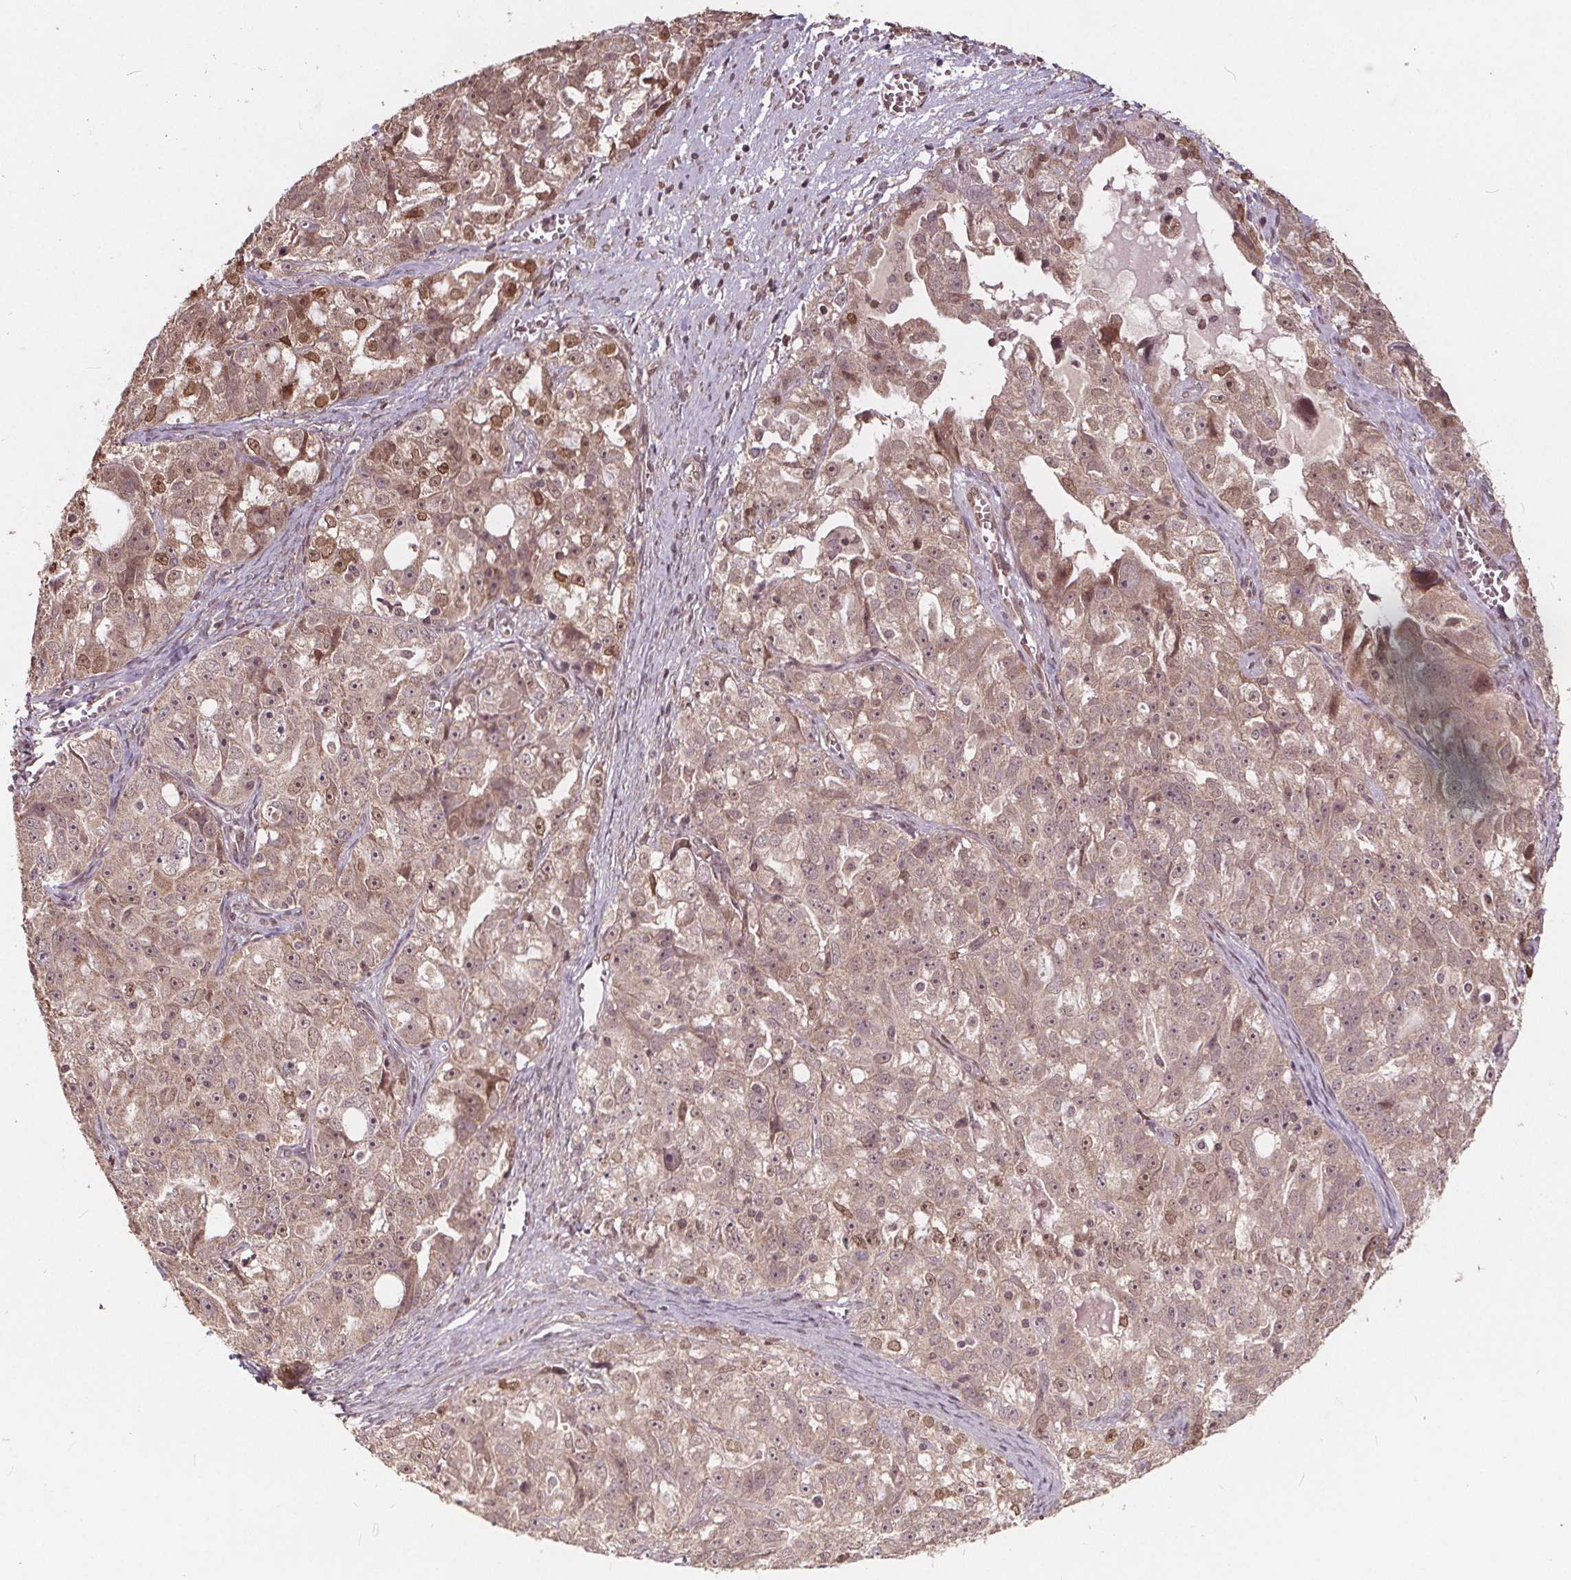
{"staining": {"intensity": "weak", "quantity": ">75%", "location": "cytoplasmic/membranous,nuclear"}, "tissue": "ovarian cancer", "cell_type": "Tumor cells", "image_type": "cancer", "snomed": [{"axis": "morphology", "description": "Cystadenocarcinoma, serous, NOS"}, {"axis": "topography", "description": "Ovary"}], "caption": "An image of human serous cystadenocarcinoma (ovarian) stained for a protein exhibits weak cytoplasmic/membranous and nuclear brown staining in tumor cells.", "gene": "HIF1AN", "patient": {"sex": "female", "age": 51}}